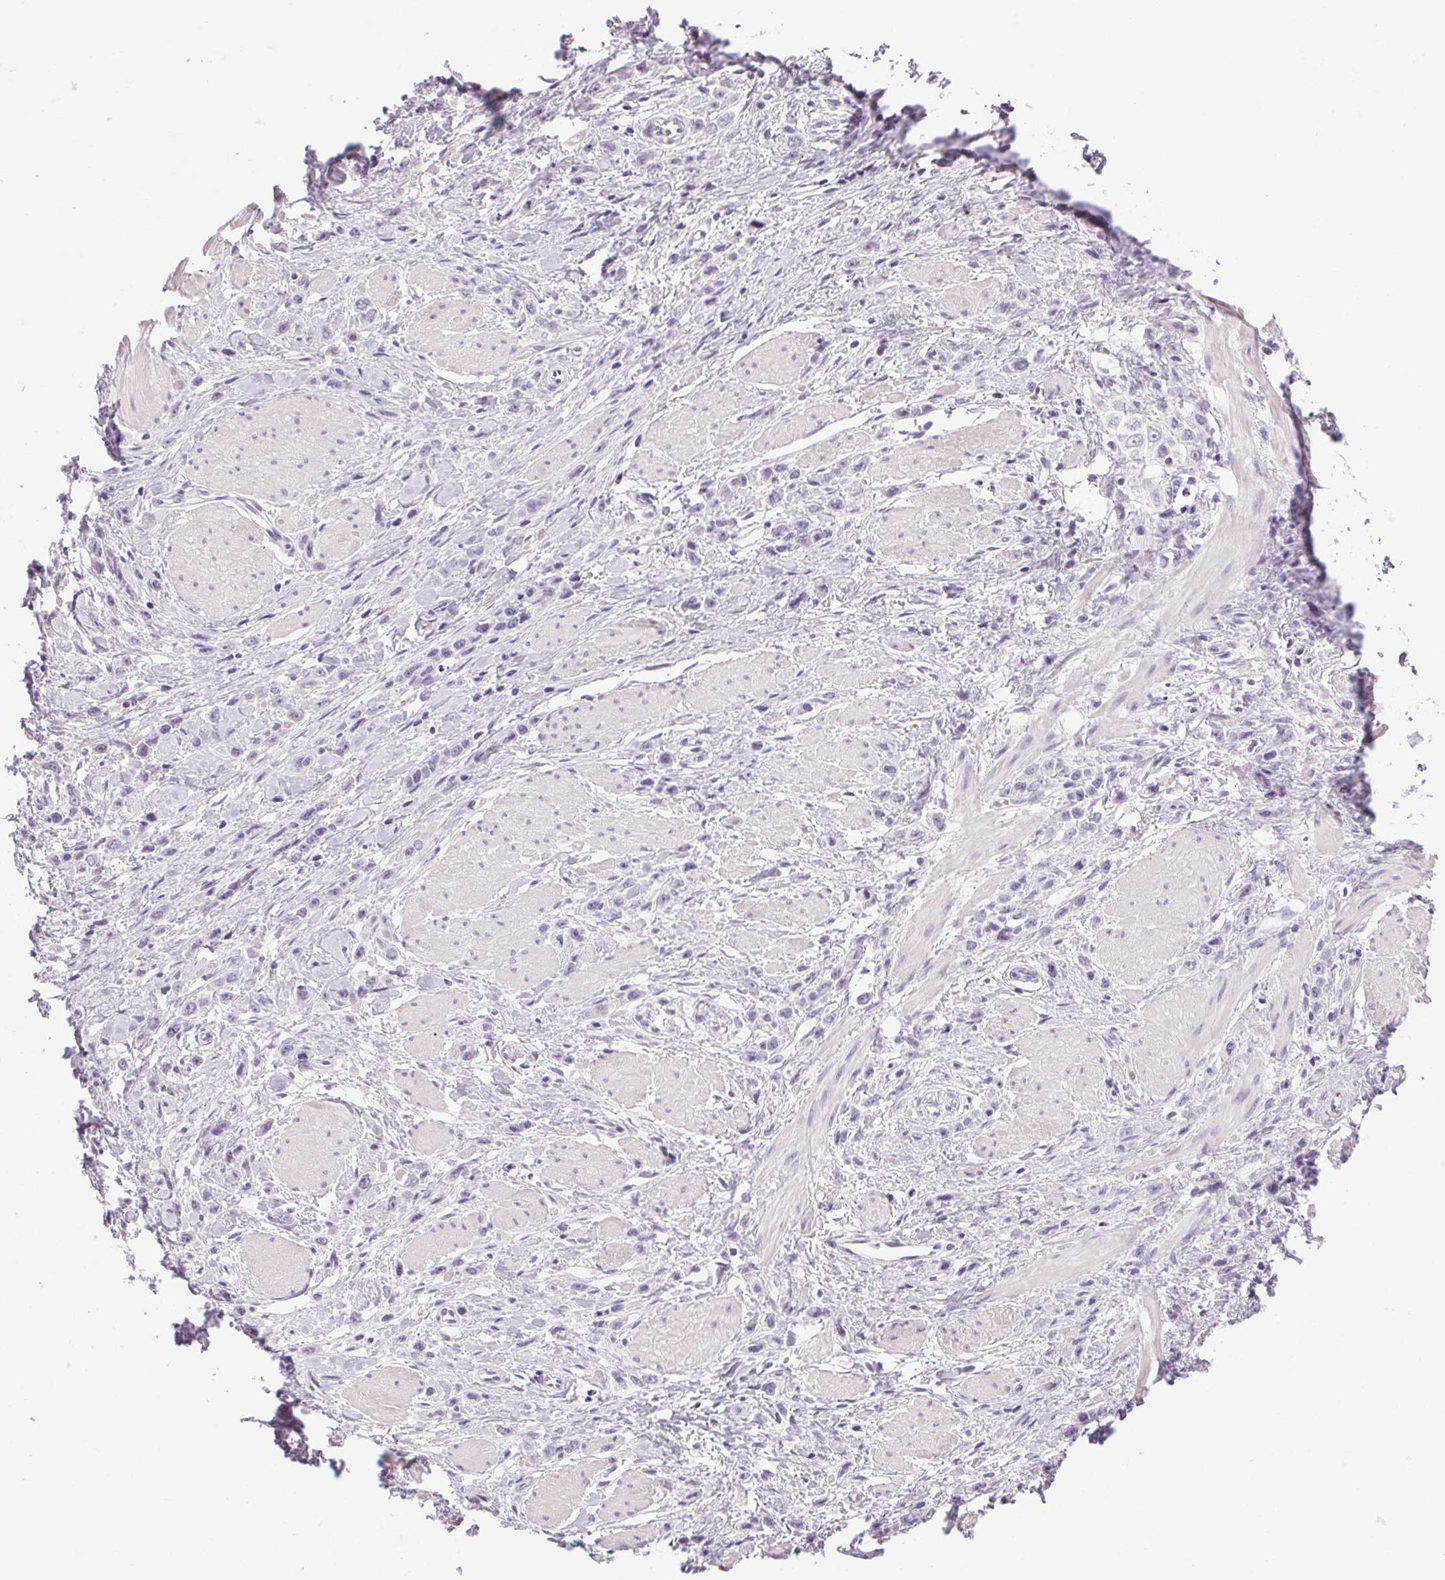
{"staining": {"intensity": "negative", "quantity": "none", "location": "none"}, "tissue": "stomach cancer", "cell_type": "Tumor cells", "image_type": "cancer", "snomed": [{"axis": "morphology", "description": "Adenocarcinoma, NOS"}, {"axis": "topography", "description": "Stomach"}], "caption": "Immunohistochemical staining of human adenocarcinoma (stomach) demonstrates no significant positivity in tumor cells.", "gene": "POMC", "patient": {"sex": "male", "age": 47}}